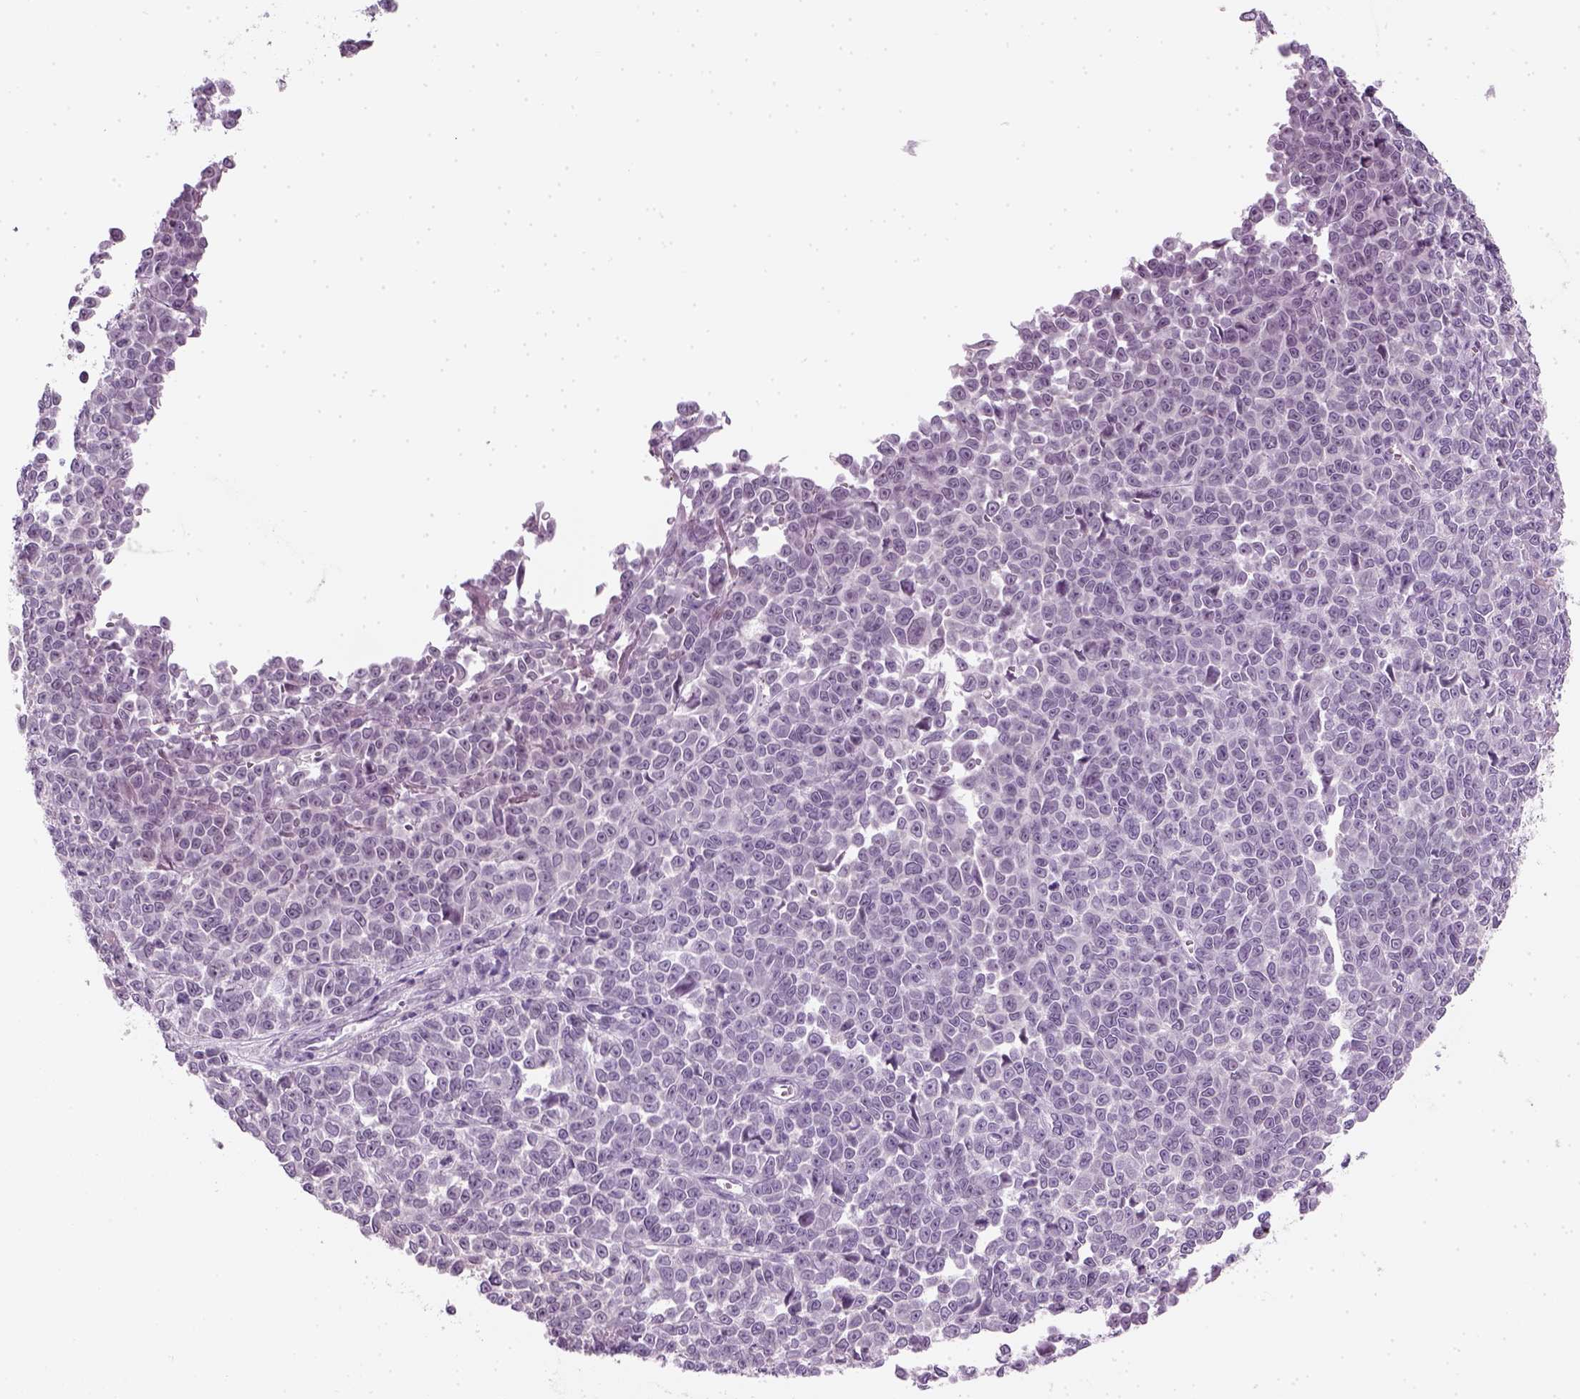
{"staining": {"intensity": "negative", "quantity": "none", "location": "none"}, "tissue": "melanoma", "cell_type": "Tumor cells", "image_type": "cancer", "snomed": [{"axis": "morphology", "description": "Malignant melanoma, NOS"}, {"axis": "topography", "description": "Skin"}], "caption": "This is an immunohistochemistry photomicrograph of melanoma. There is no expression in tumor cells.", "gene": "KRT75", "patient": {"sex": "female", "age": 95}}